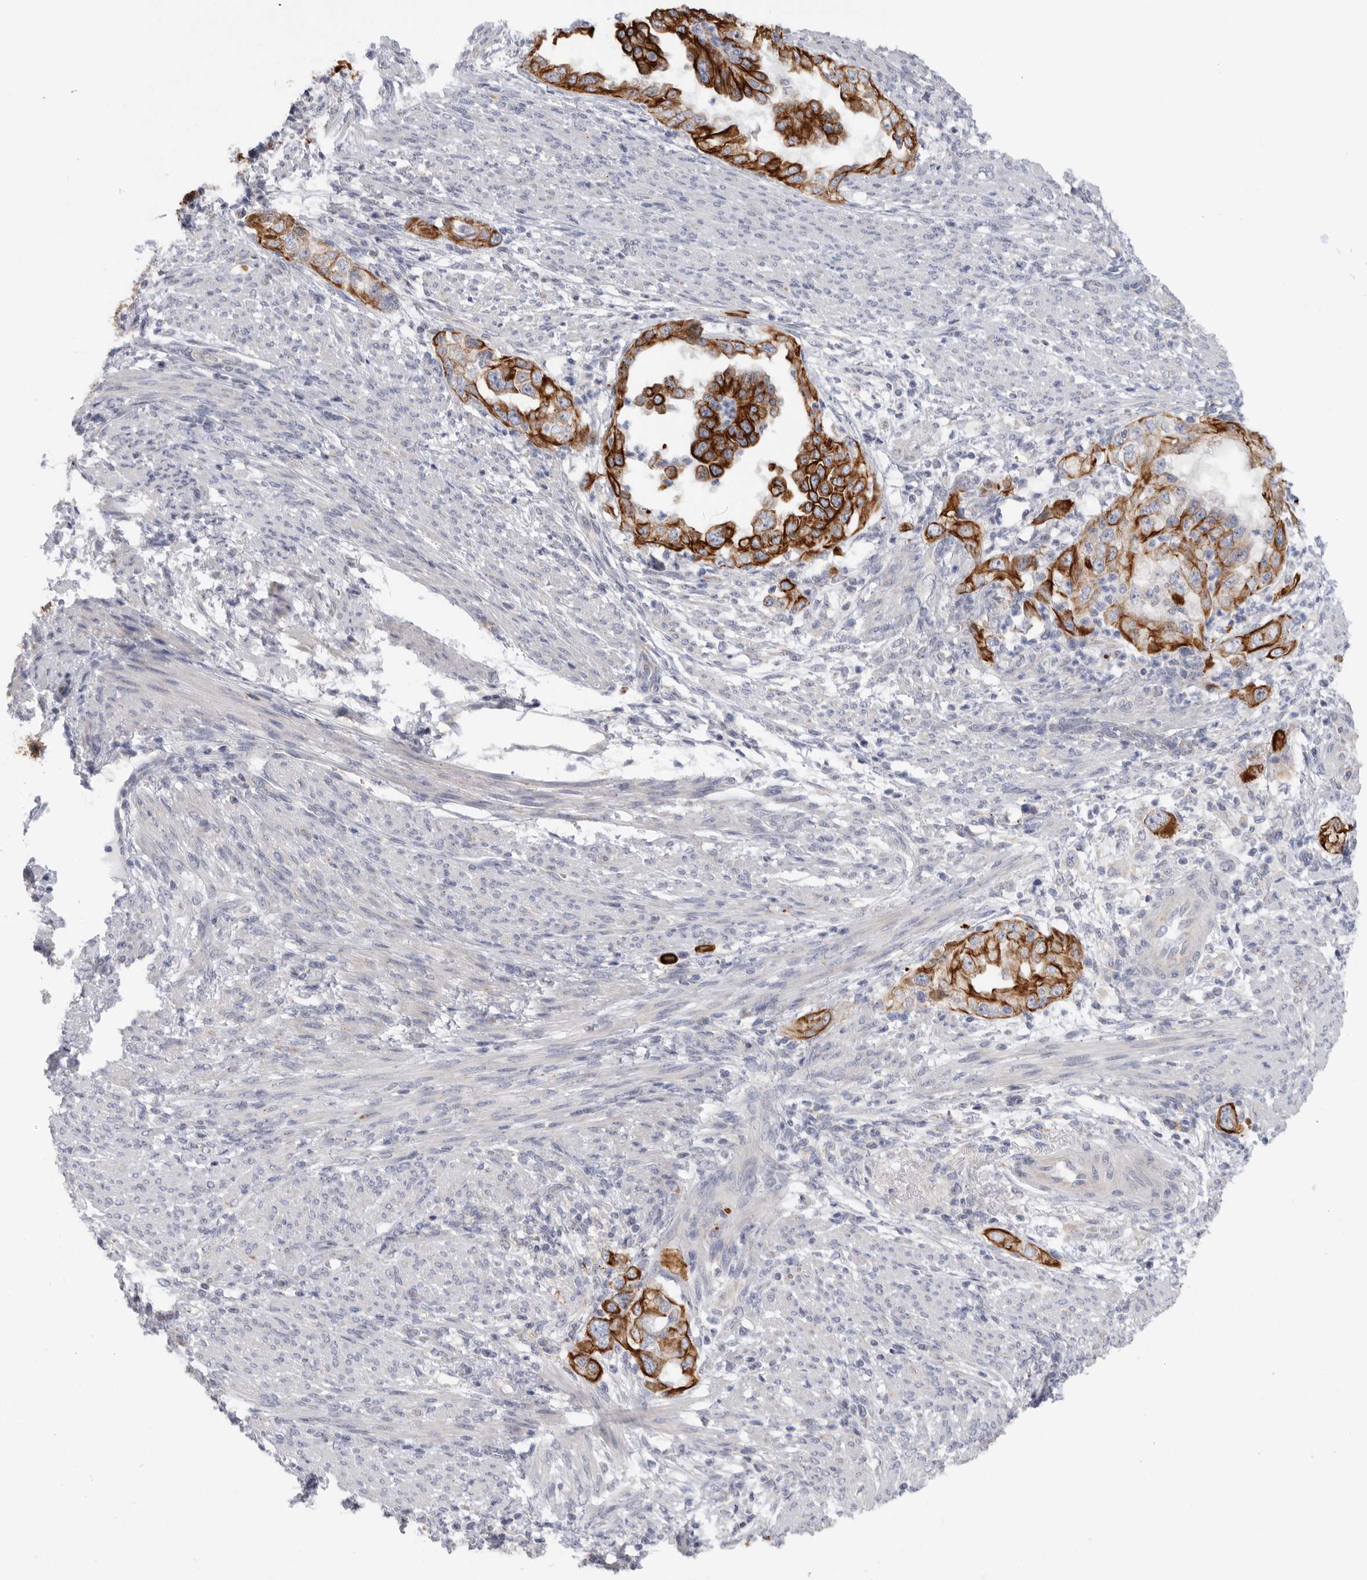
{"staining": {"intensity": "strong", "quantity": ">75%", "location": "cytoplasmic/membranous"}, "tissue": "endometrial cancer", "cell_type": "Tumor cells", "image_type": "cancer", "snomed": [{"axis": "morphology", "description": "Adenocarcinoma, NOS"}, {"axis": "topography", "description": "Endometrium"}], "caption": "Endometrial adenocarcinoma stained with immunohistochemistry (IHC) shows strong cytoplasmic/membranous positivity in about >75% of tumor cells. The staining was performed using DAB (3,3'-diaminobenzidine), with brown indicating positive protein expression. Nuclei are stained blue with hematoxylin.", "gene": "MTFR1L", "patient": {"sex": "female", "age": 85}}